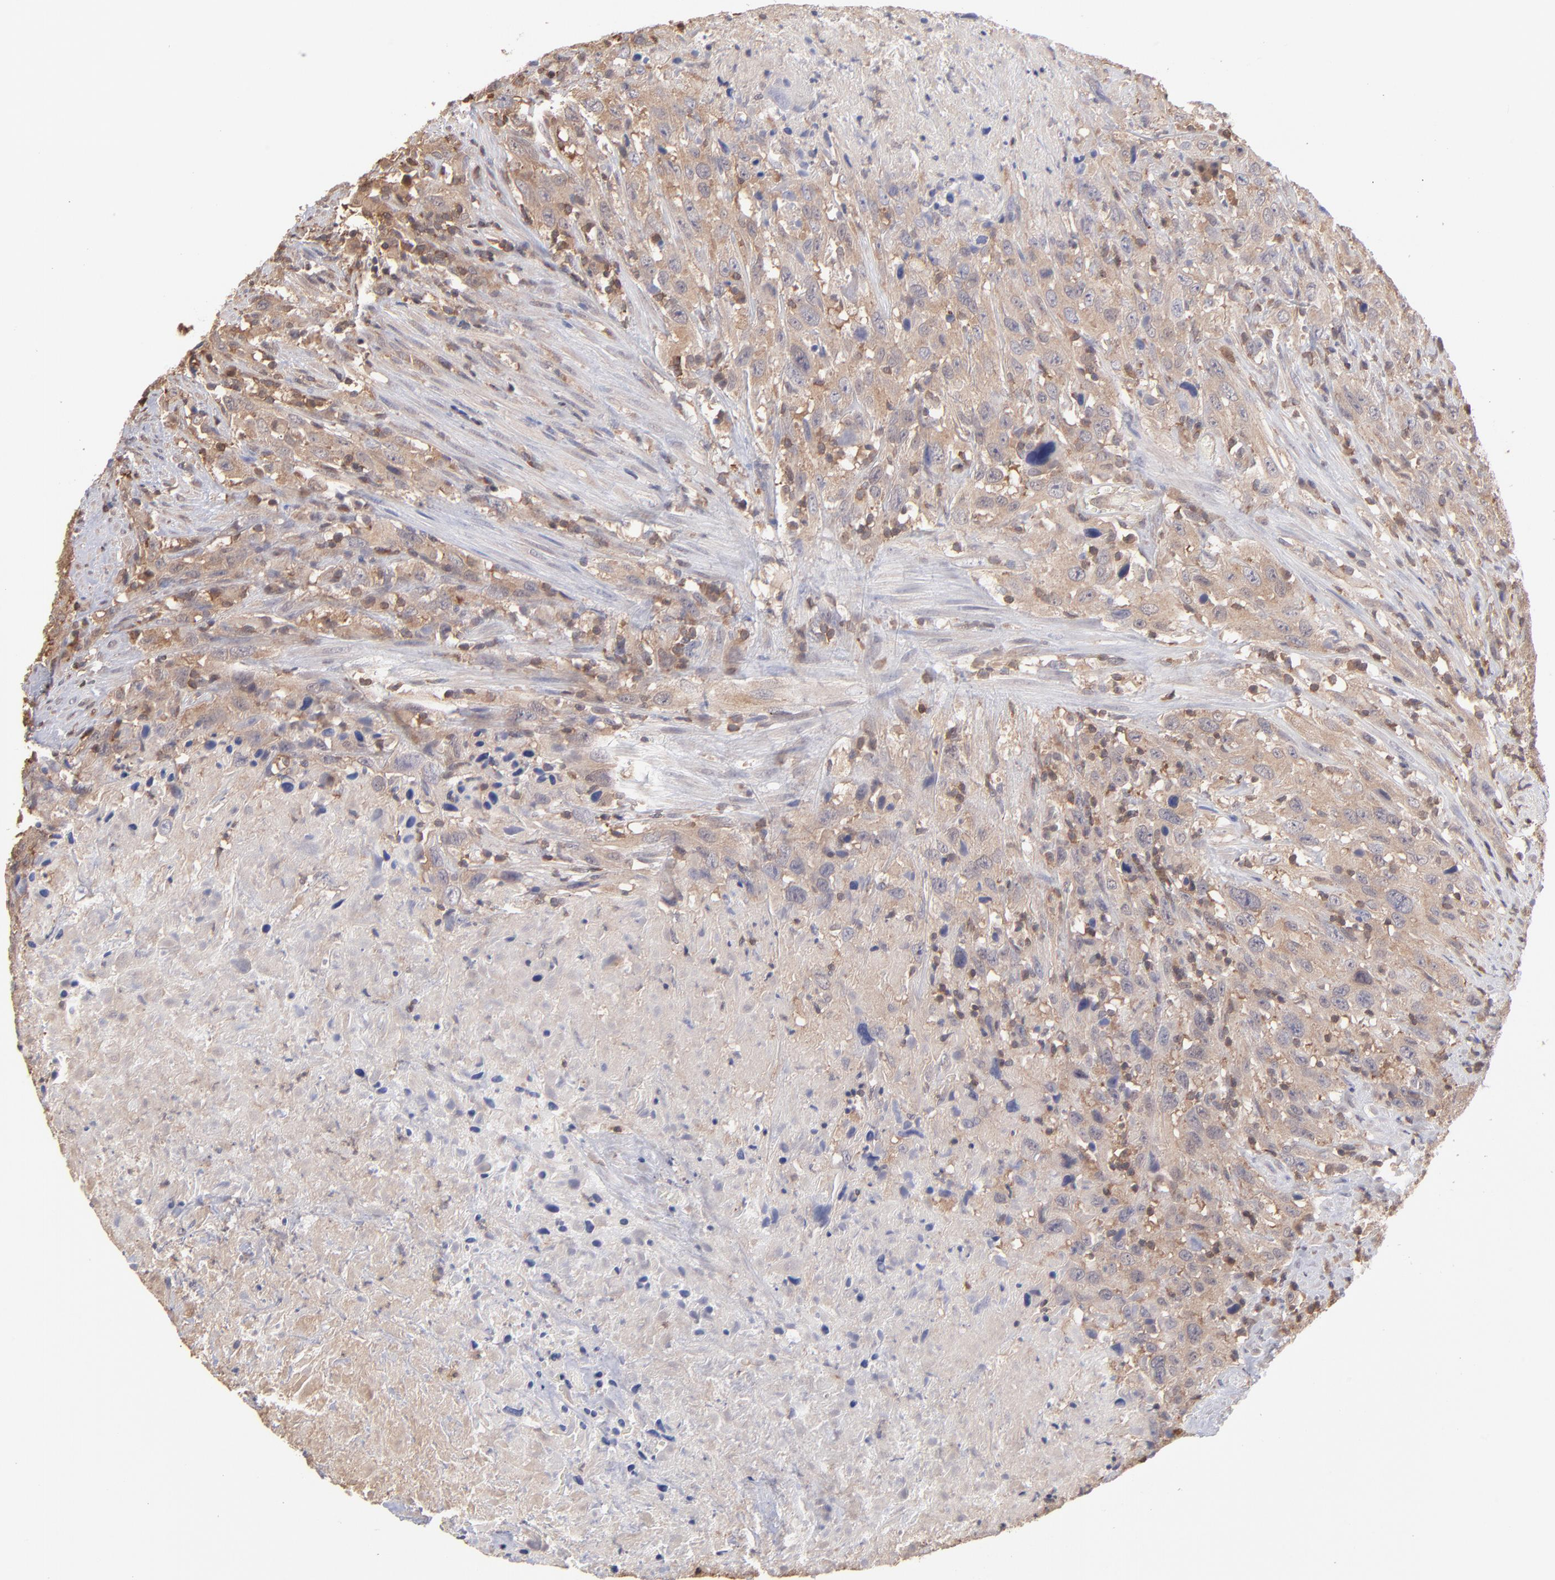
{"staining": {"intensity": "moderate", "quantity": ">75%", "location": "cytoplasmic/membranous"}, "tissue": "urothelial cancer", "cell_type": "Tumor cells", "image_type": "cancer", "snomed": [{"axis": "morphology", "description": "Urothelial carcinoma, High grade"}, {"axis": "topography", "description": "Urinary bladder"}], "caption": "A high-resolution photomicrograph shows IHC staining of urothelial cancer, which exhibits moderate cytoplasmic/membranous expression in approximately >75% of tumor cells.", "gene": "MAP2K2", "patient": {"sex": "male", "age": 61}}